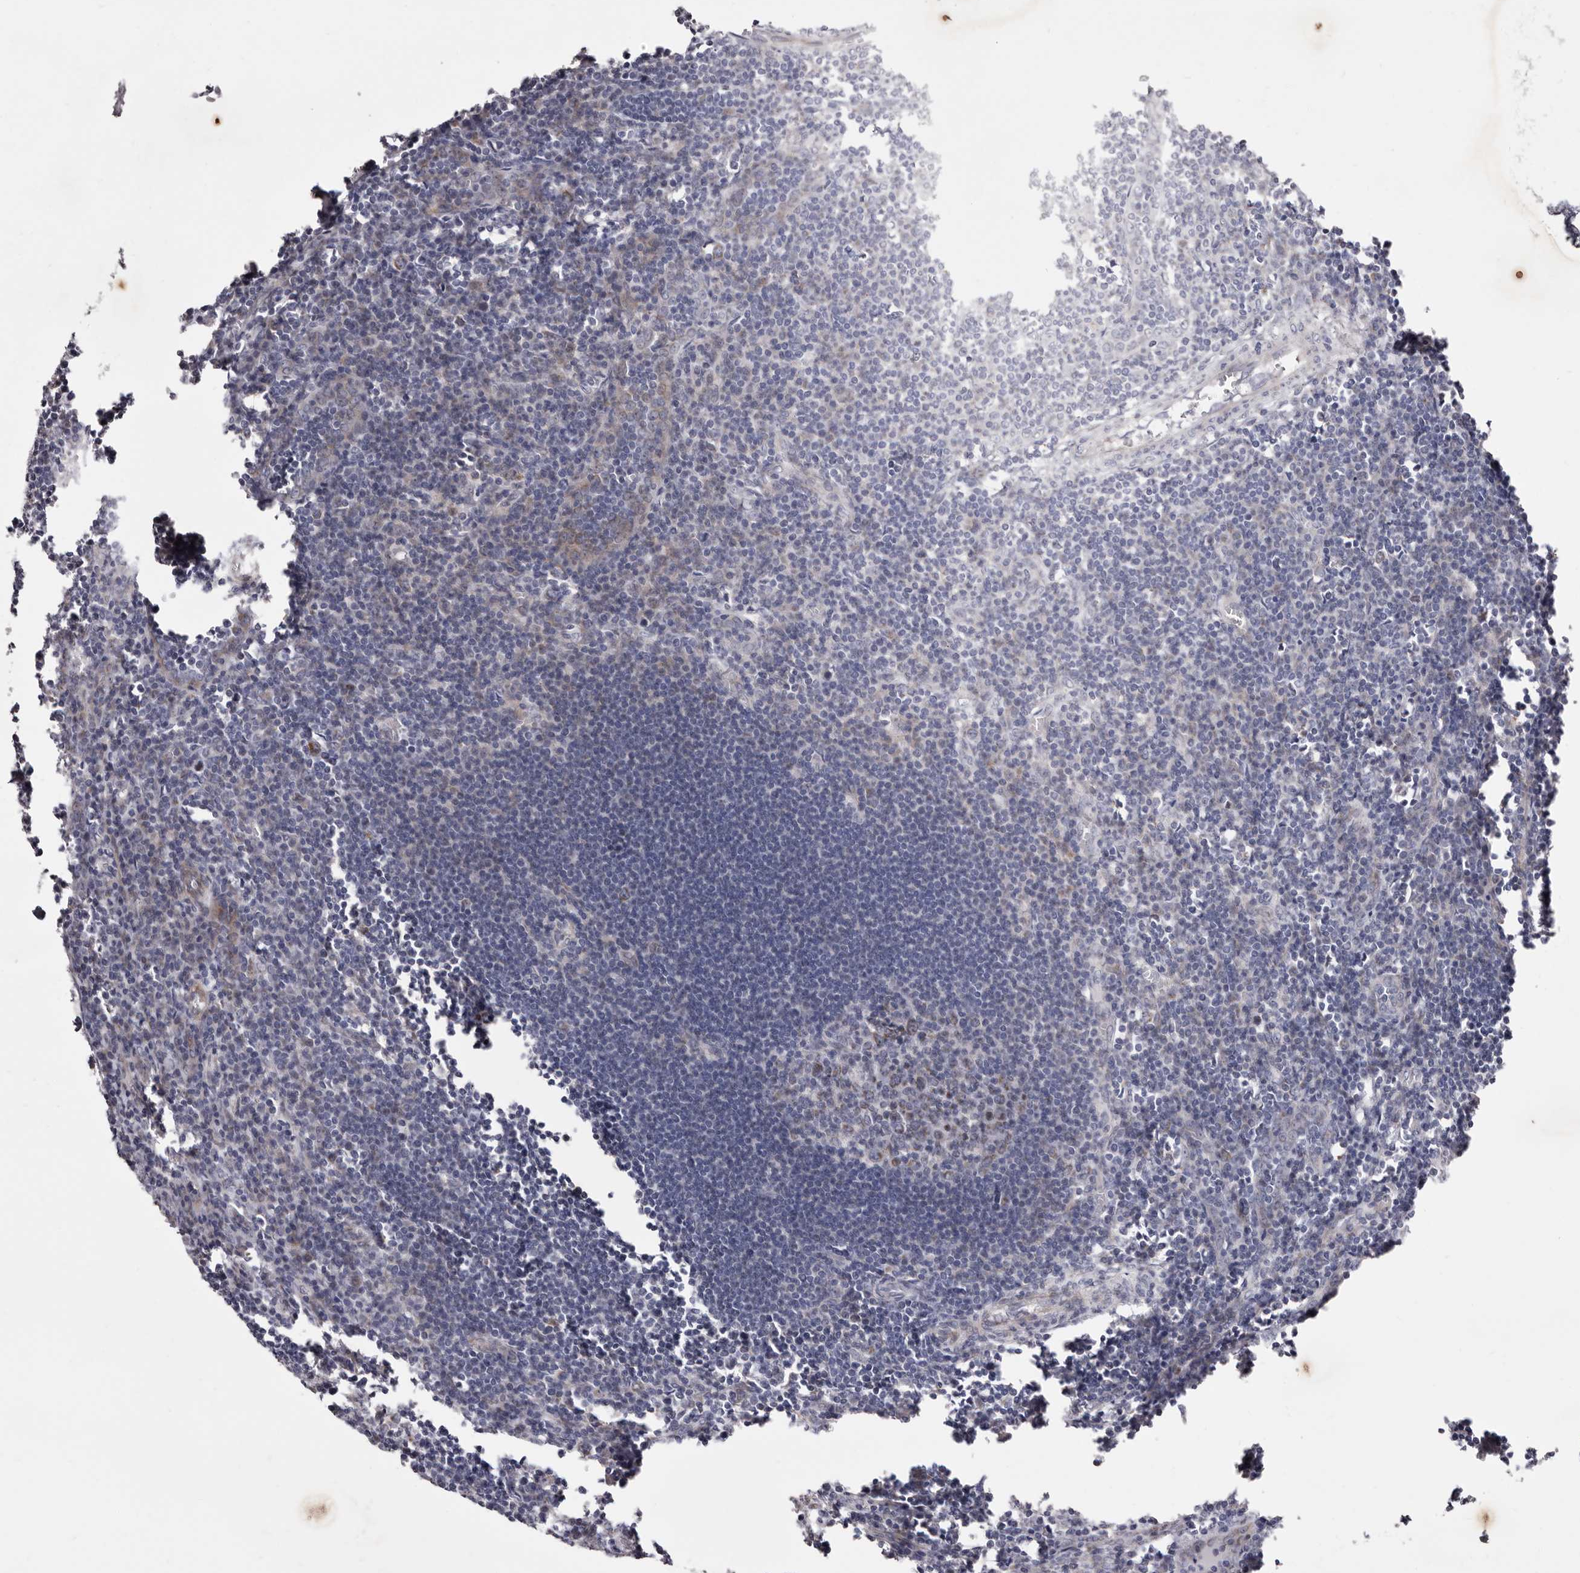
{"staining": {"intensity": "moderate", "quantity": "<25%", "location": "cytoplasmic/membranous"}, "tissue": "lymph node", "cell_type": "Germinal center cells", "image_type": "normal", "snomed": [{"axis": "morphology", "description": "Normal tissue, NOS"}, {"axis": "morphology", "description": "Malignant melanoma, Metastatic site"}, {"axis": "topography", "description": "Lymph node"}], "caption": "A brown stain highlights moderate cytoplasmic/membranous expression of a protein in germinal center cells of normal human lymph node.", "gene": "TIMM17B", "patient": {"sex": "male", "age": 41}}